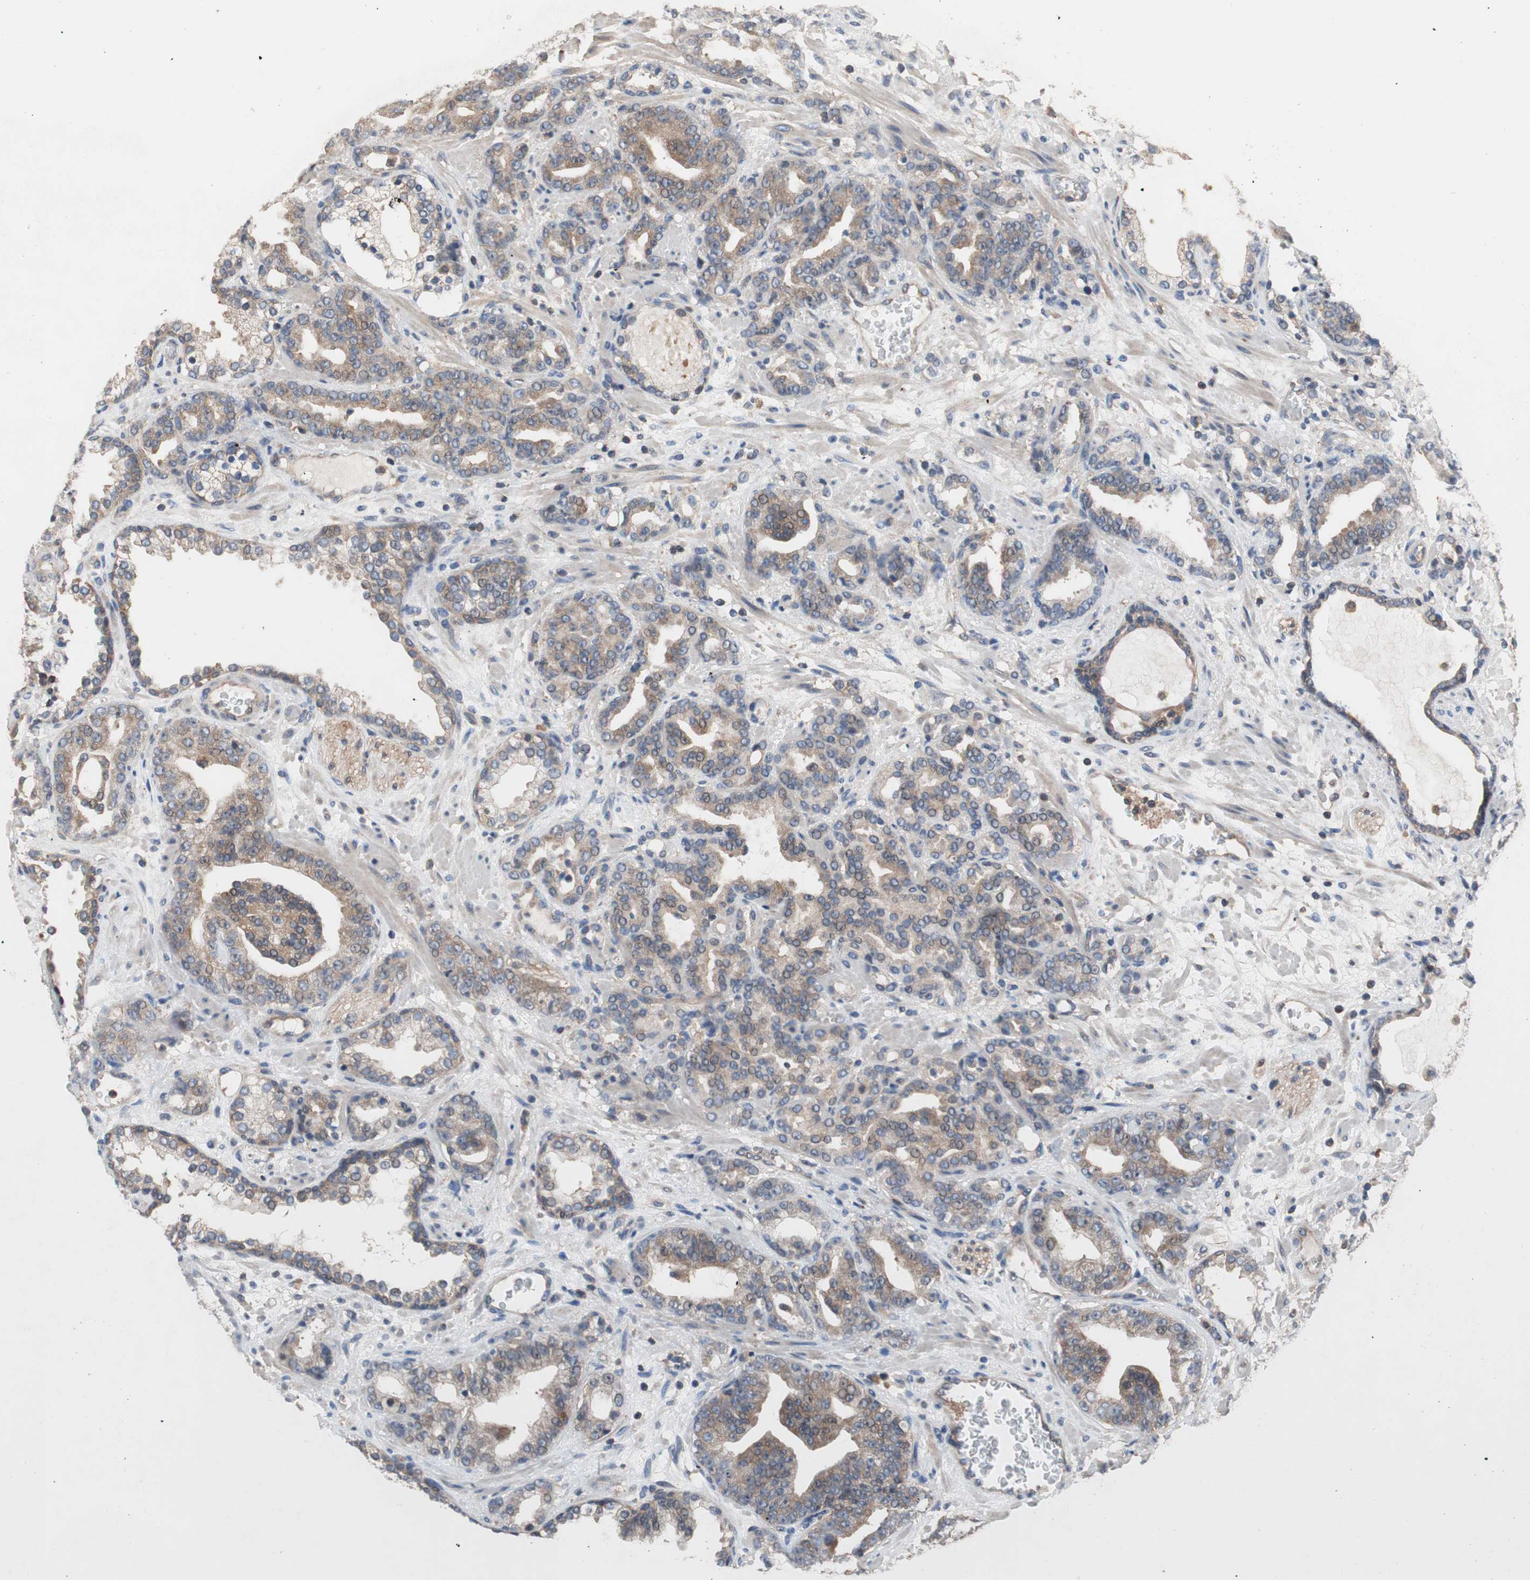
{"staining": {"intensity": "moderate", "quantity": "25%-75%", "location": "cytoplasmic/membranous"}, "tissue": "prostate cancer", "cell_type": "Tumor cells", "image_type": "cancer", "snomed": [{"axis": "morphology", "description": "Adenocarcinoma, Low grade"}, {"axis": "topography", "description": "Prostate"}], "caption": "Prostate adenocarcinoma (low-grade) stained with a brown dye exhibits moderate cytoplasmic/membranous positive staining in approximately 25%-75% of tumor cells.", "gene": "MAP4K2", "patient": {"sex": "male", "age": 63}}